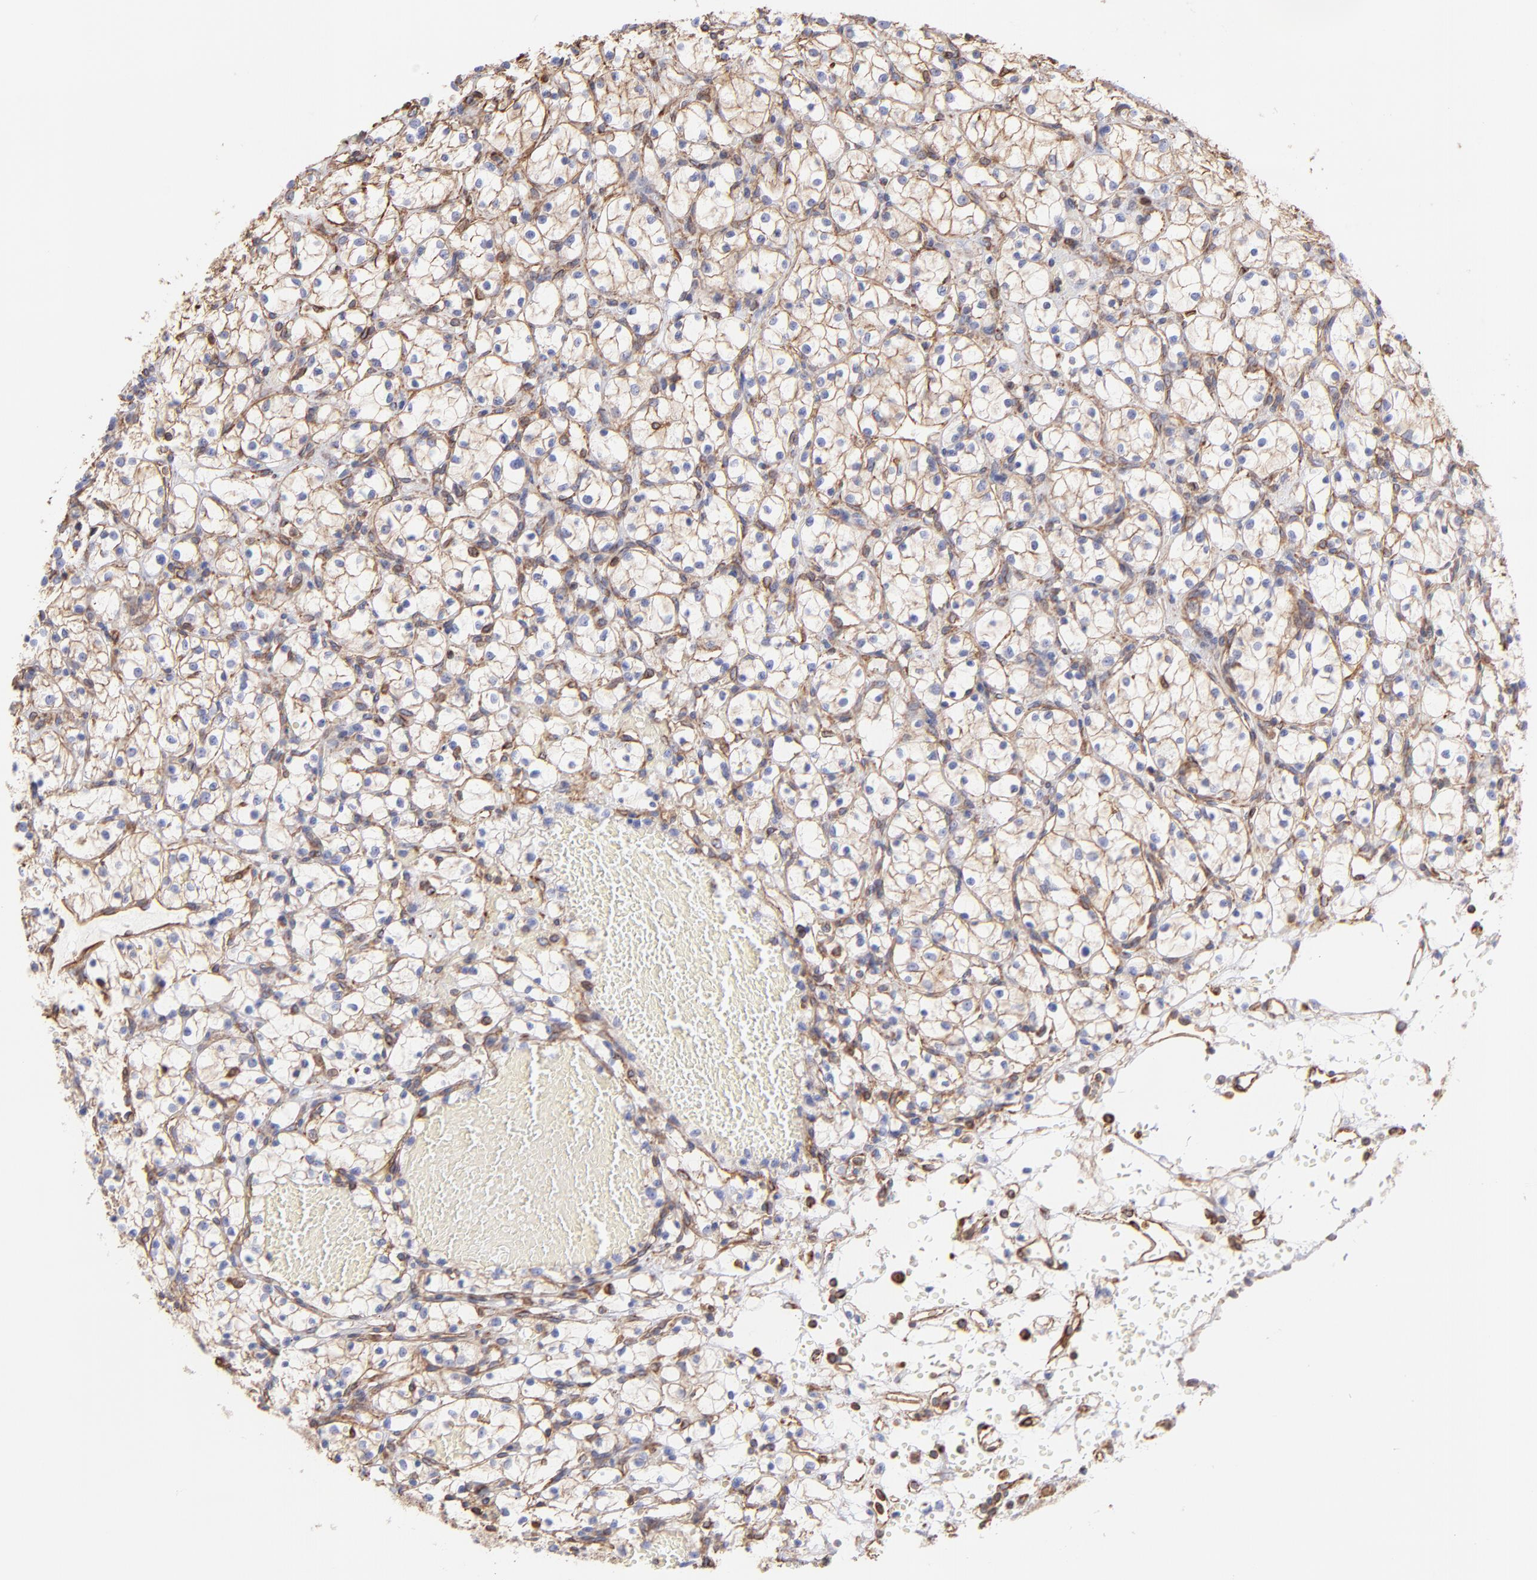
{"staining": {"intensity": "moderate", "quantity": ">75%", "location": "cytoplasmic/membranous"}, "tissue": "renal cancer", "cell_type": "Tumor cells", "image_type": "cancer", "snomed": [{"axis": "morphology", "description": "Adenocarcinoma, NOS"}, {"axis": "topography", "description": "Kidney"}], "caption": "Immunohistochemical staining of renal adenocarcinoma shows medium levels of moderate cytoplasmic/membranous staining in approximately >75% of tumor cells. (DAB (3,3'-diaminobenzidine) = brown stain, brightfield microscopy at high magnification).", "gene": "PLEC", "patient": {"sex": "female", "age": 60}}